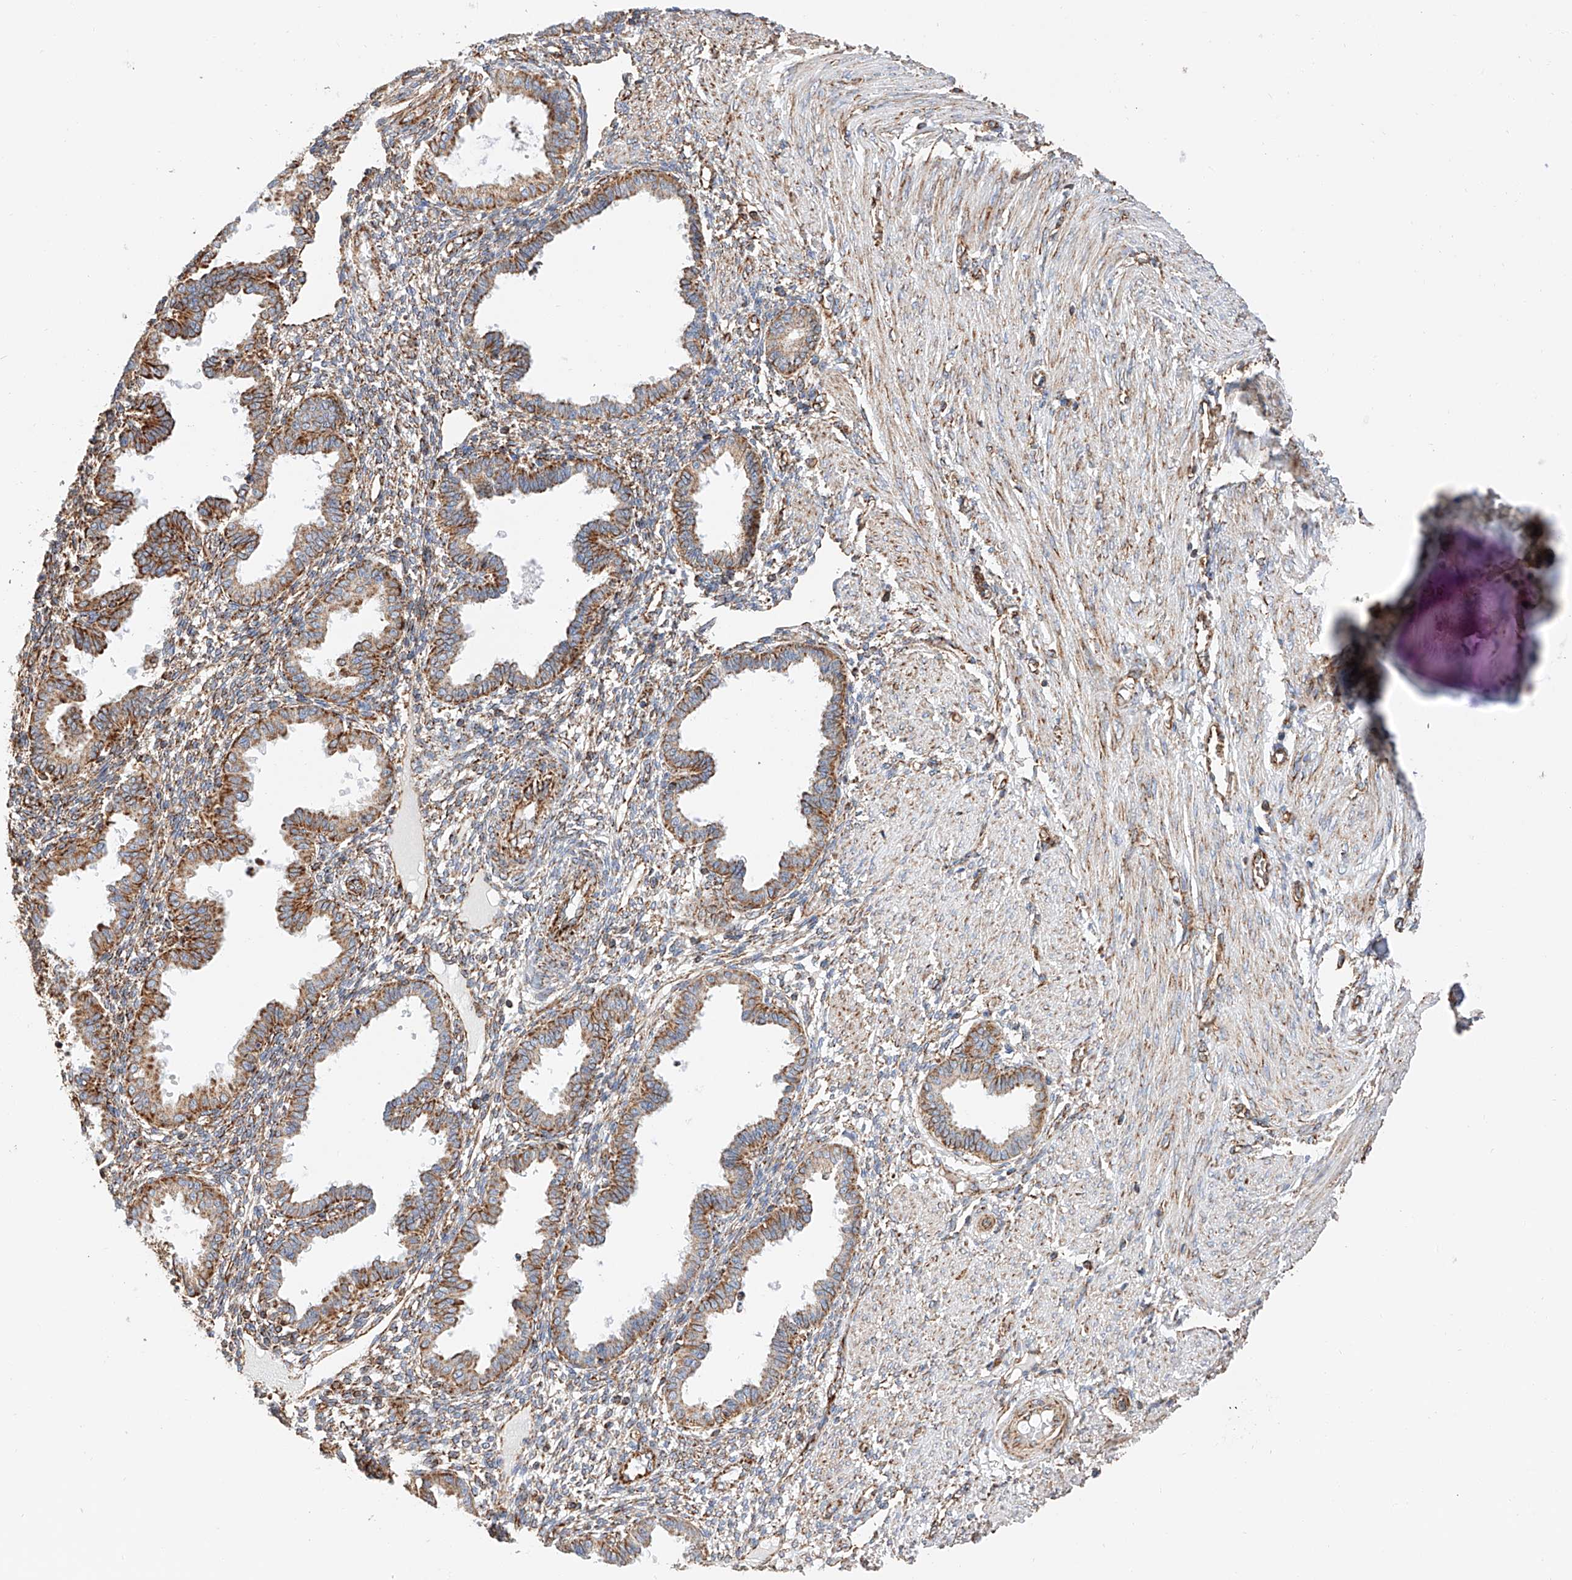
{"staining": {"intensity": "moderate", "quantity": "25%-75%", "location": "cytoplasmic/membranous"}, "tissue": "endometrium", "cell_type": "Cells in endometrial stroma", "image_type": "normal", "snomed": [{"axis": "morphology", "description": "Normal tissue, NOS"}, {"axis": "topography", "description": "Endometrium"}], "caption": "High-power microscopy captured an immunohistochemistry (IHC) histopathology image of benign endometrium, revealing moderate cytoplasmic/membranous positivity in about 25%-75% of cells in endometrial stroma.", "gene": "NDUFV3", "patient": {"sex": "female", "age": 33}}